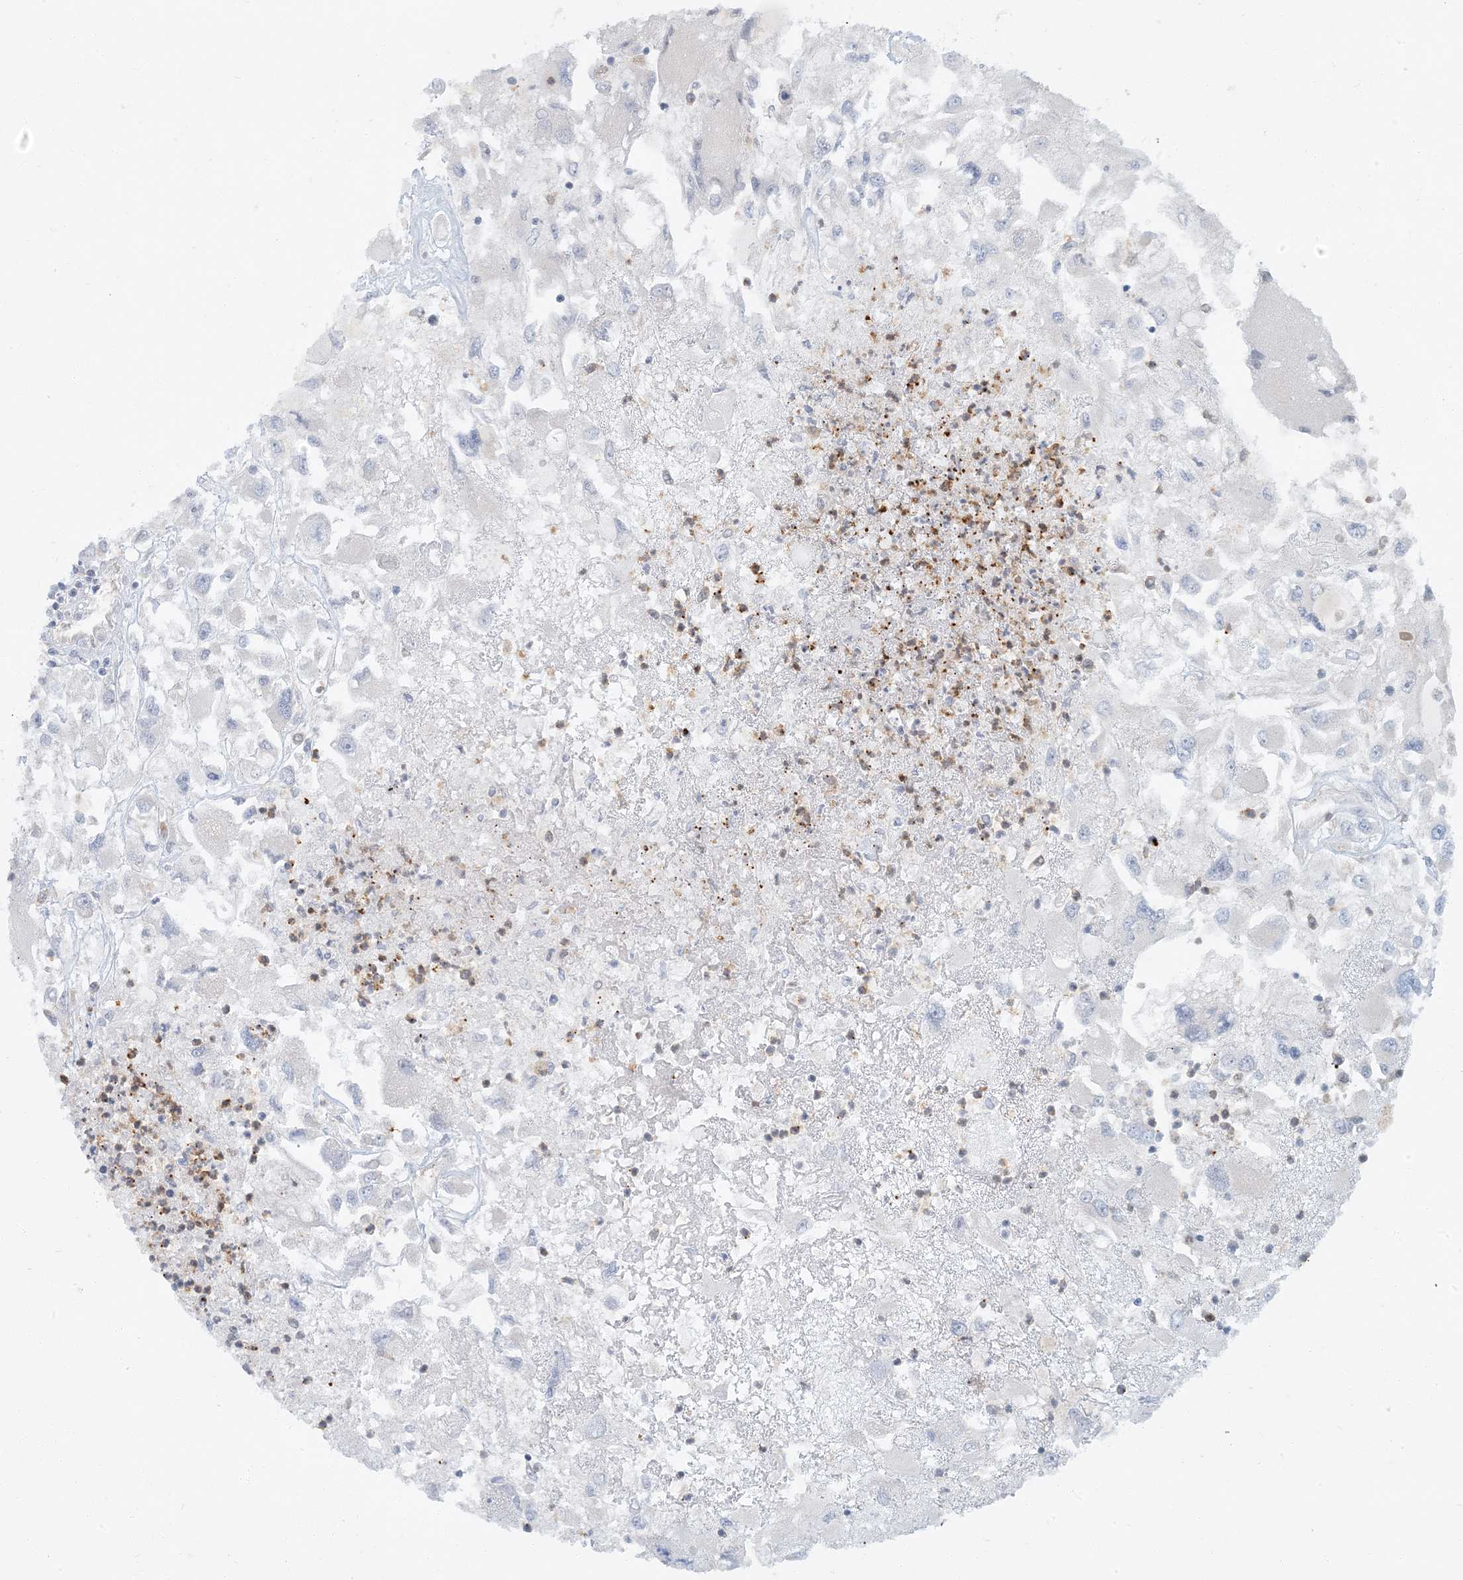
{"staining": {"intensity": "negative", "quantity": "none", "location": "none"}, "tissue": "renal cancer", "cell_type": "Tumor cells", "image_type": "cancer", "snomed": [{"axis": "morphology", "description": "Adenocarcinoma, NOS"}, {"axis": "topography", "description": "Kidney"}], "caption": "The micrograph demonstrates no significant positivity in tumor cells of adenocarcinoma (renal).", "gene": "AK9", "patient": {"sex": "female", "age": 52}}